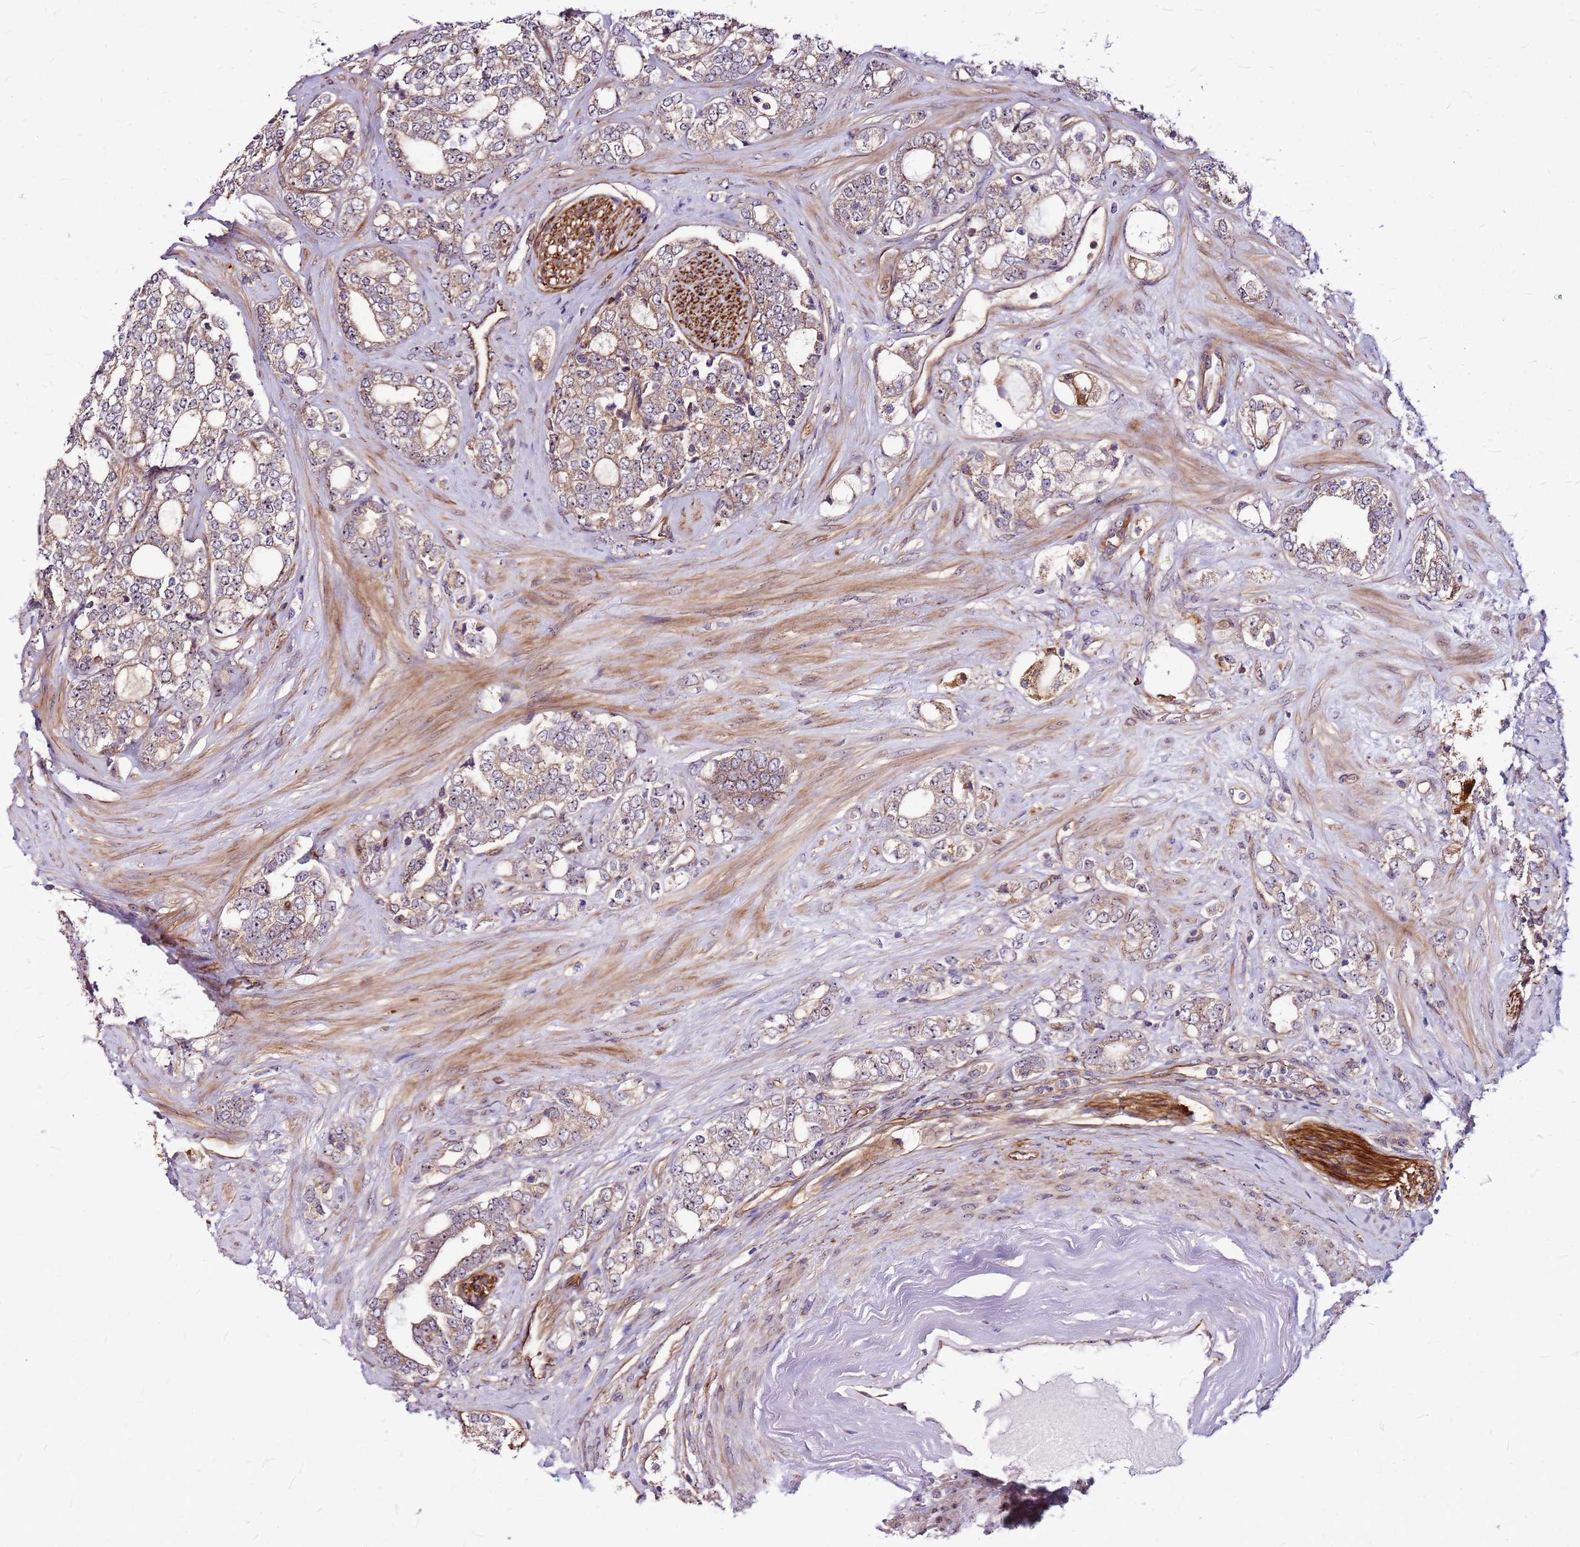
{"staining": {"intensity": "weak", "quantity": ">75%", "location": "cytoplasmic/membranous"}, "tissue": "prostate cancer", "cell_type": "Tumor cells", "image_type": "cancer", "snomed": [{"axis": "morphology", "description": "Adenocarcinoma, High grade"}, {"axis": "topography", "description": "Prostate"}], "caption": "A histopathology image showing weak cytoplasmic/membranous positivity in about >75% of tumor cells in prostate cancer, as visualized by brown immunohistochemical staining.", "gene": "TOPAZ1", "patient": {"sex": "male", "age": 64}}